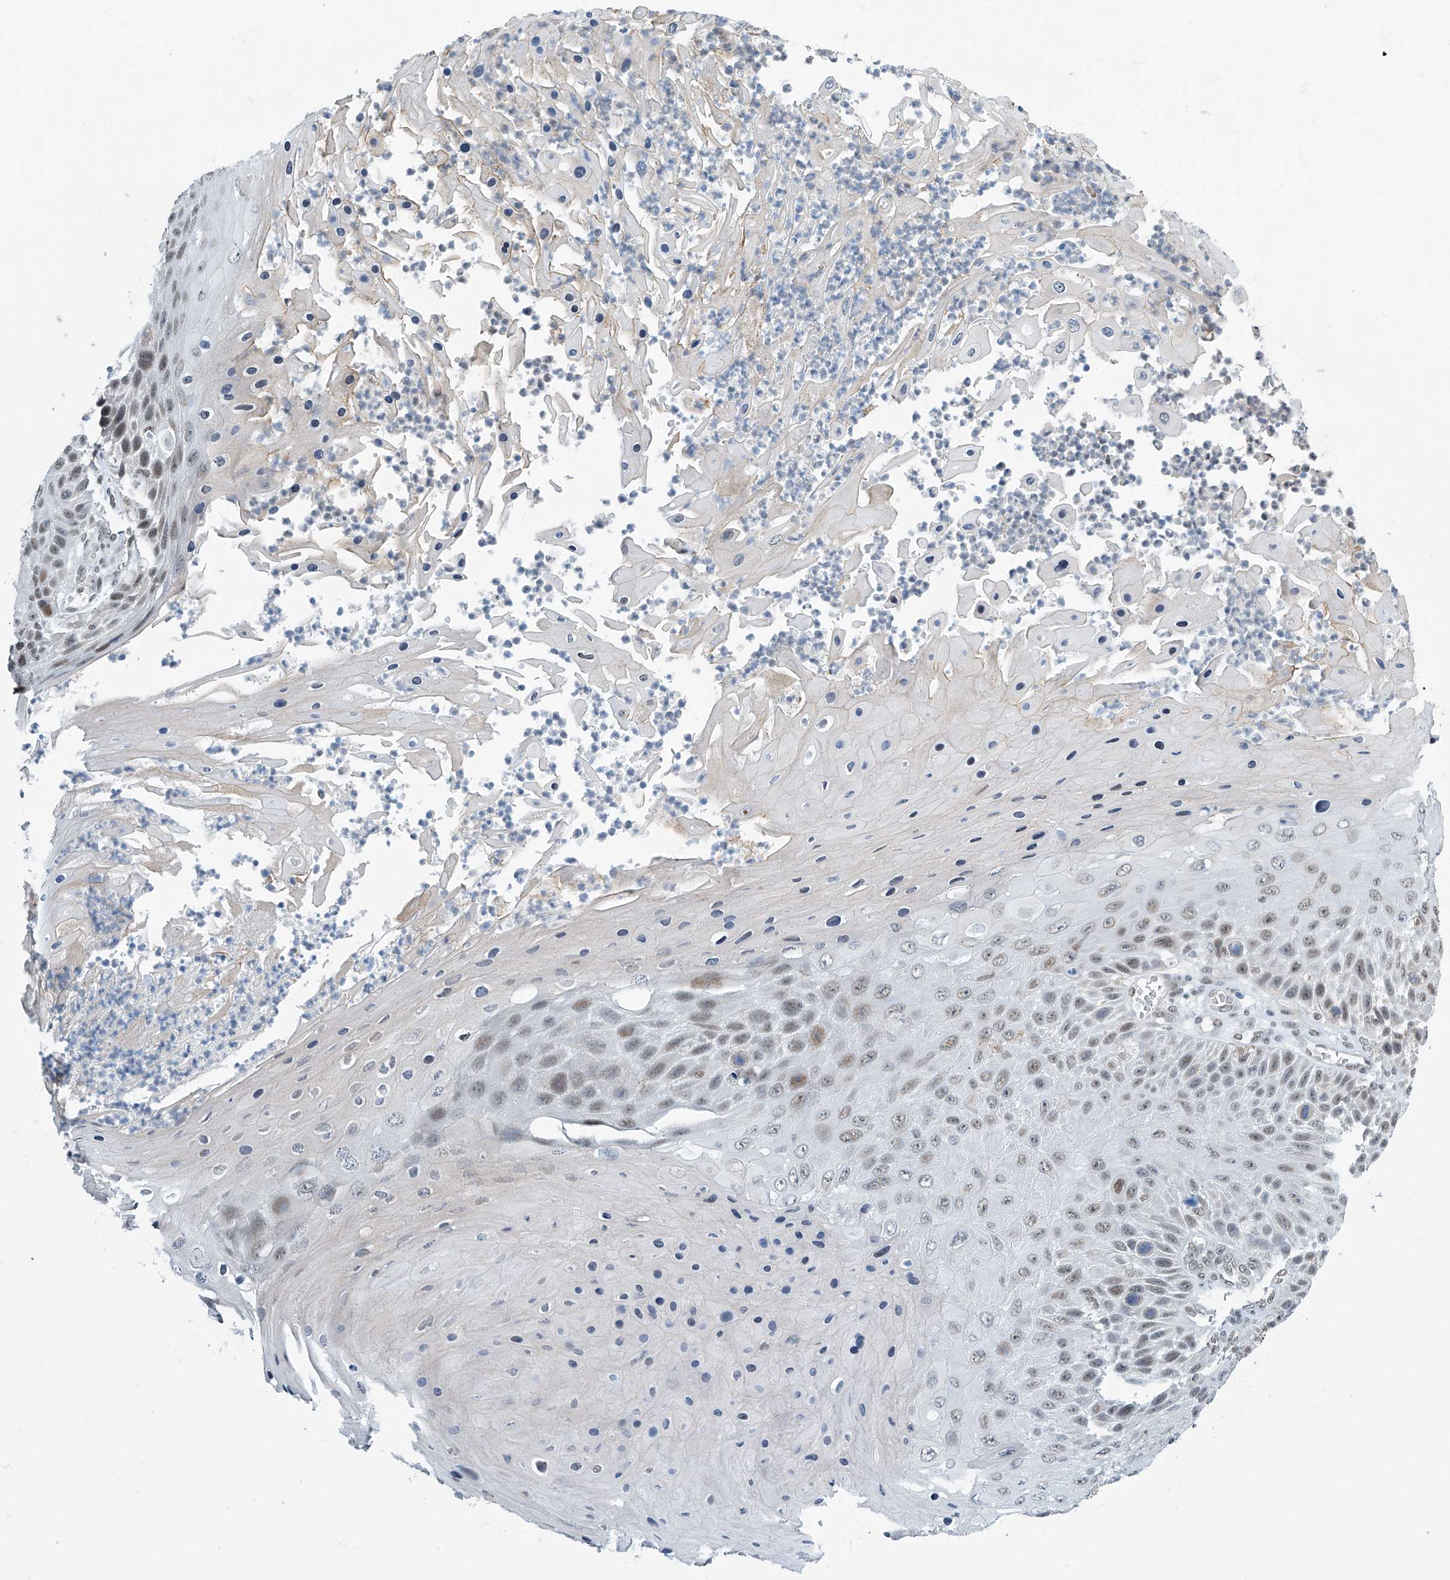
{"staining": {"intensity": "weak", "quantity": "25%-75%", "location": "nuclear"}, "tissue": "skin cancer", "cell_type": "Tumor cells", "image_type": "cancer", "snomed": [{"axis": "morphology", "description": "Squamous cell carcinoma, NOS"}, {"axis": "topography", "description": "Skin"}], "caption": "A high-resolution photomicrograph shows immunohistochemistry staining of skin cancer, which demonstrates weak nuclear positivity in approximately 25%-75% of tumor cells.", "gene": "TAF8", "patient": {"sex": "female", "age": 88}}